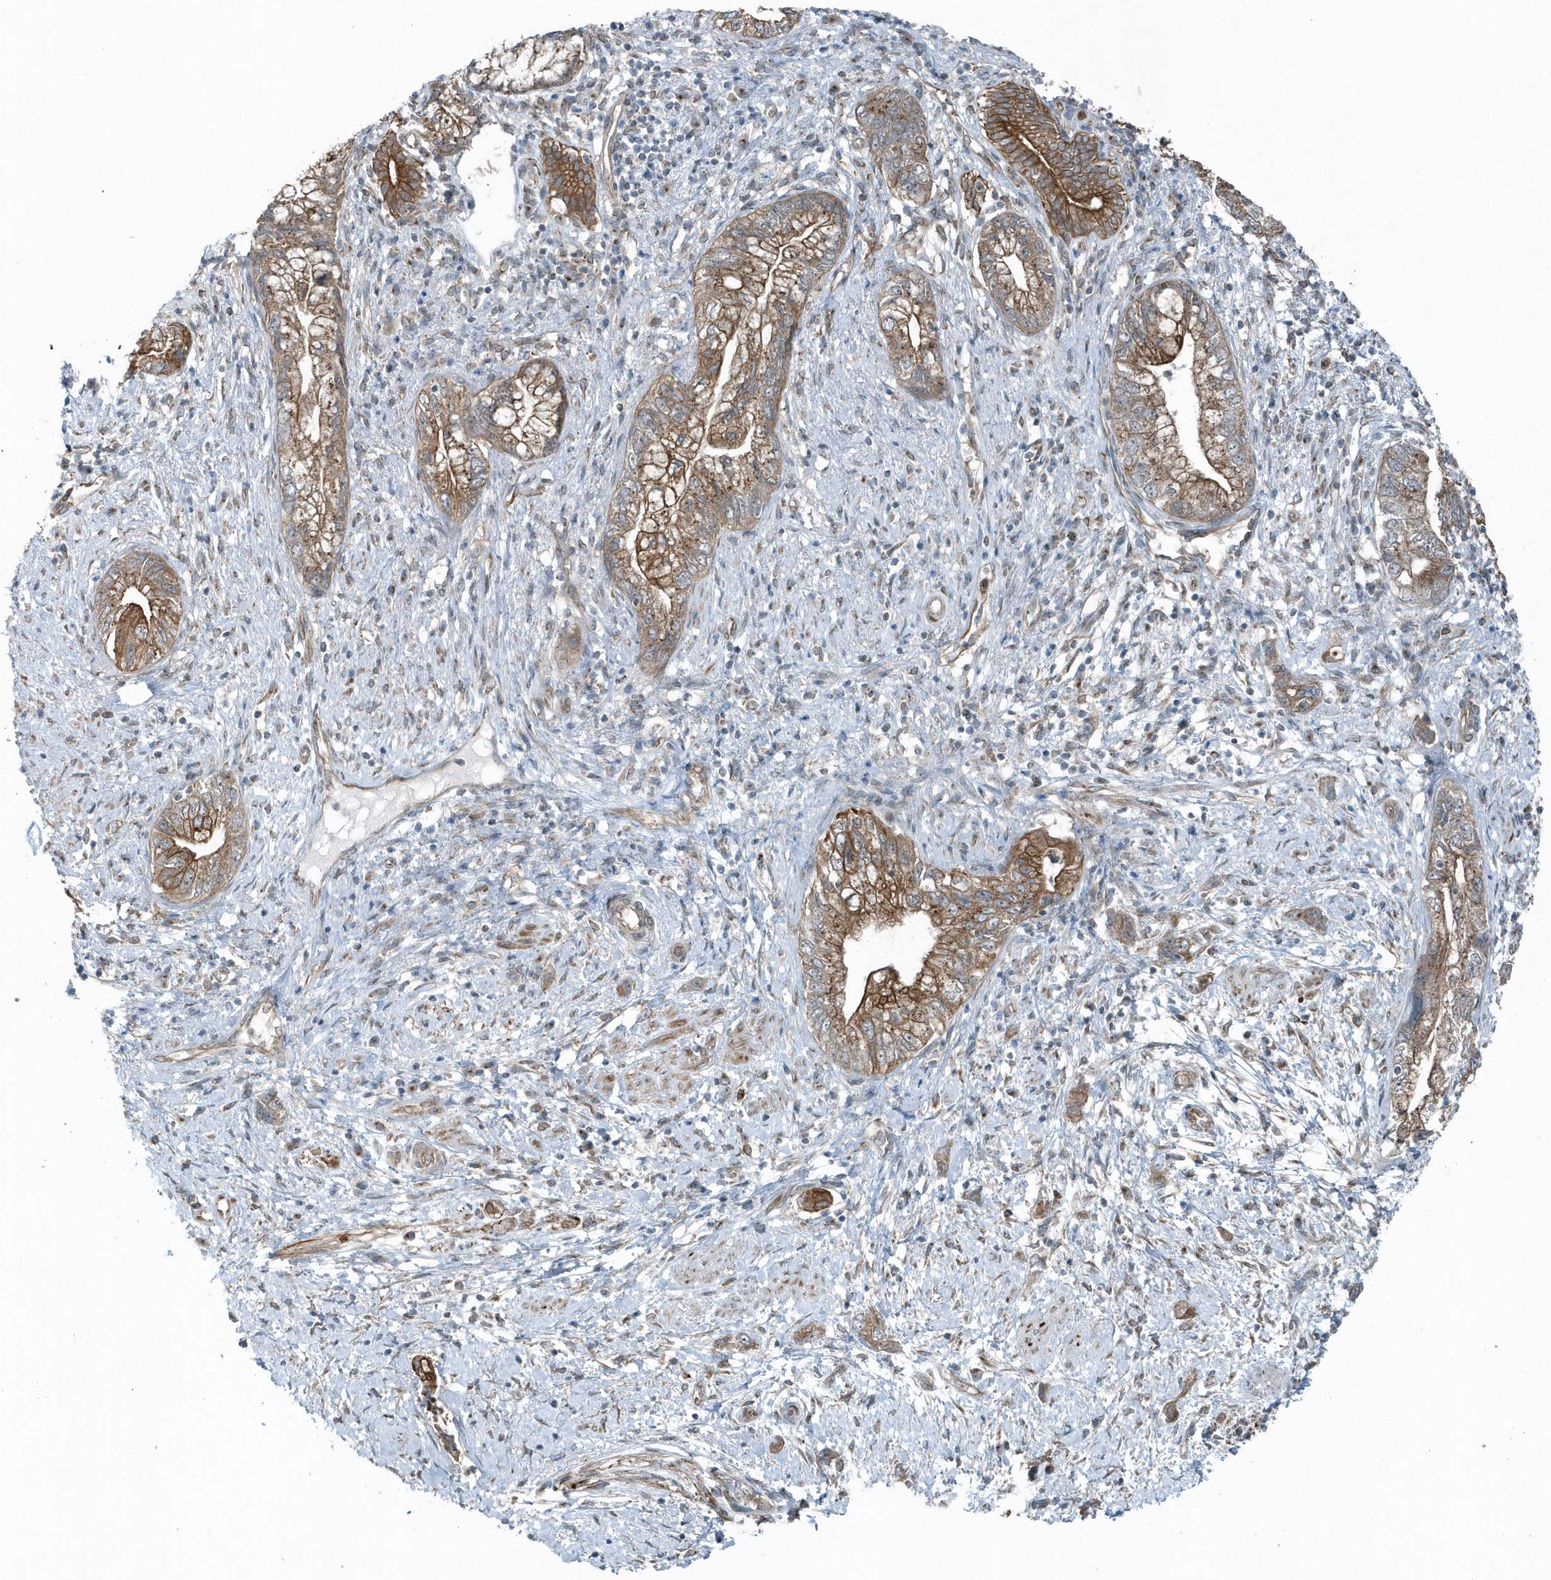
{"staining": {"intensity": "moderate", "quantity": ">75%", "location": "cytoplasmic/membranous"}, "tissue": "pancreatic cancer", "cell_type": "Tumor cells", "image_type": "cancer", "snomed": [{"axis": "morphology", "description": "Adenocarcinoma, NOS"}, {"axis": "topography", "description": "Pancreas"}], "caption": "Protein positivity by immunohistochemistry demonstrates moderate cytoplasmic/membranous staining in approximately >75% of tumor cells in pancreatic cancer (adenocarcinoma).", "gene": "GCC2", "patient": {"sex": "female", "age": 73}}